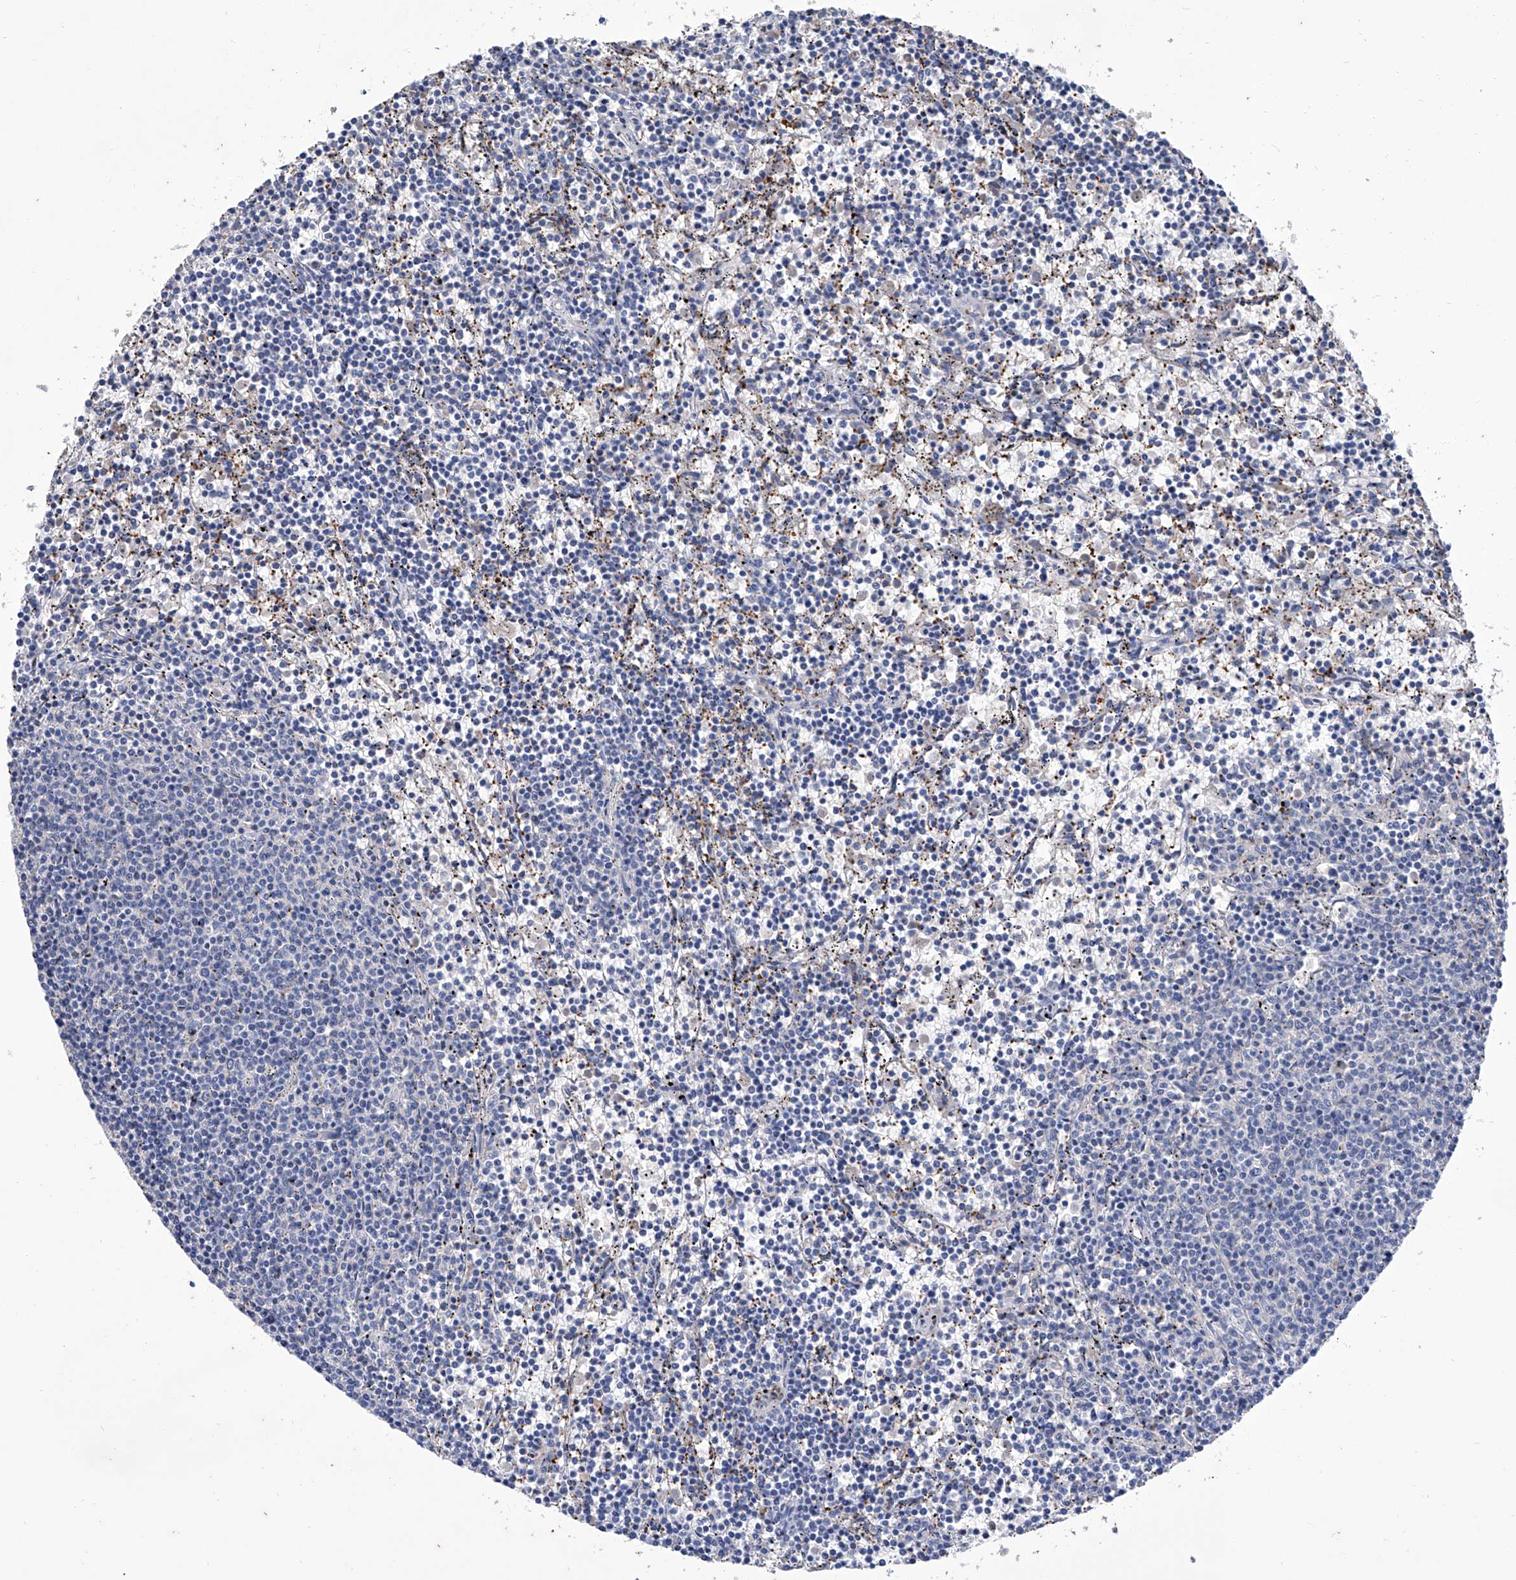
{"staining": {"intensity": "negative", "quantity": "none", "location": "none"}, "tissue": "lymphoma", "cell_type": "Tumor cells", "image_type": "cancer", "snomed": [{"axis": "morphology", "description": "Malignant lymphoma, non-Hodgkin's type, Low grade"}, {"axis": "topography", "description": "Spleen"}], "caption": "DAB immunohistochemical staining of lymphoma demonstrates no significant staining in tumor cells.", "gene": "GPT", "patient": {"sex": "female", "age": 50}}